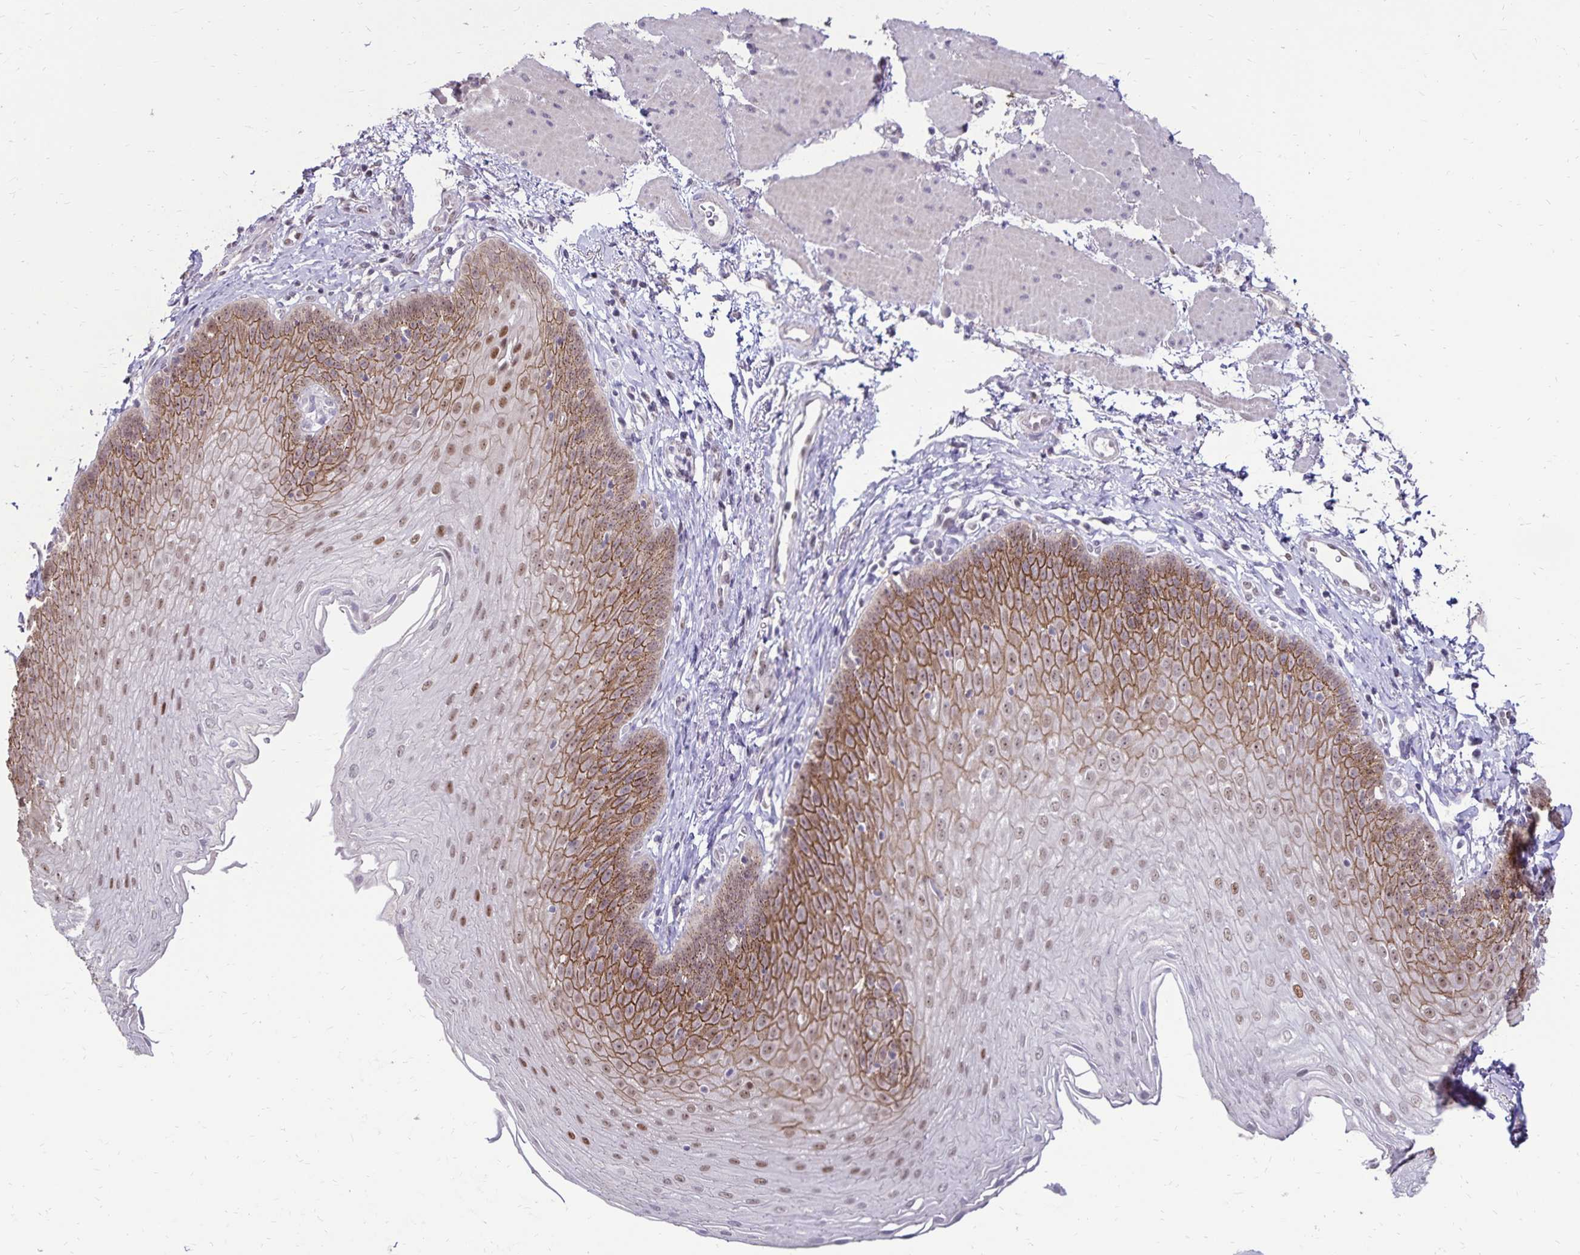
{"staining": {"intensity": "moderate", "quantity": "25%-75%", "location": "cytoplasmic/membranous,nuclear"}, "tissue": "esophagus", "cell_type": "Squamous epithelial cells", "image_type": "normal", "snomed": [{"axis": "morphology", "description": "Normal tissue, NOS"}, {"axis": "topography", "description": "Esophagus"}], "caption": "Immunohistochemical staining of unremarkable human esophagus shows 25%-75% levels of moderate cytoplasmic/membranous,nuclear protein positivity in about 25%-75% of squamous epithelial cells.", "gene": "POLB", "patient": {"sex": "female", "age": 81}}